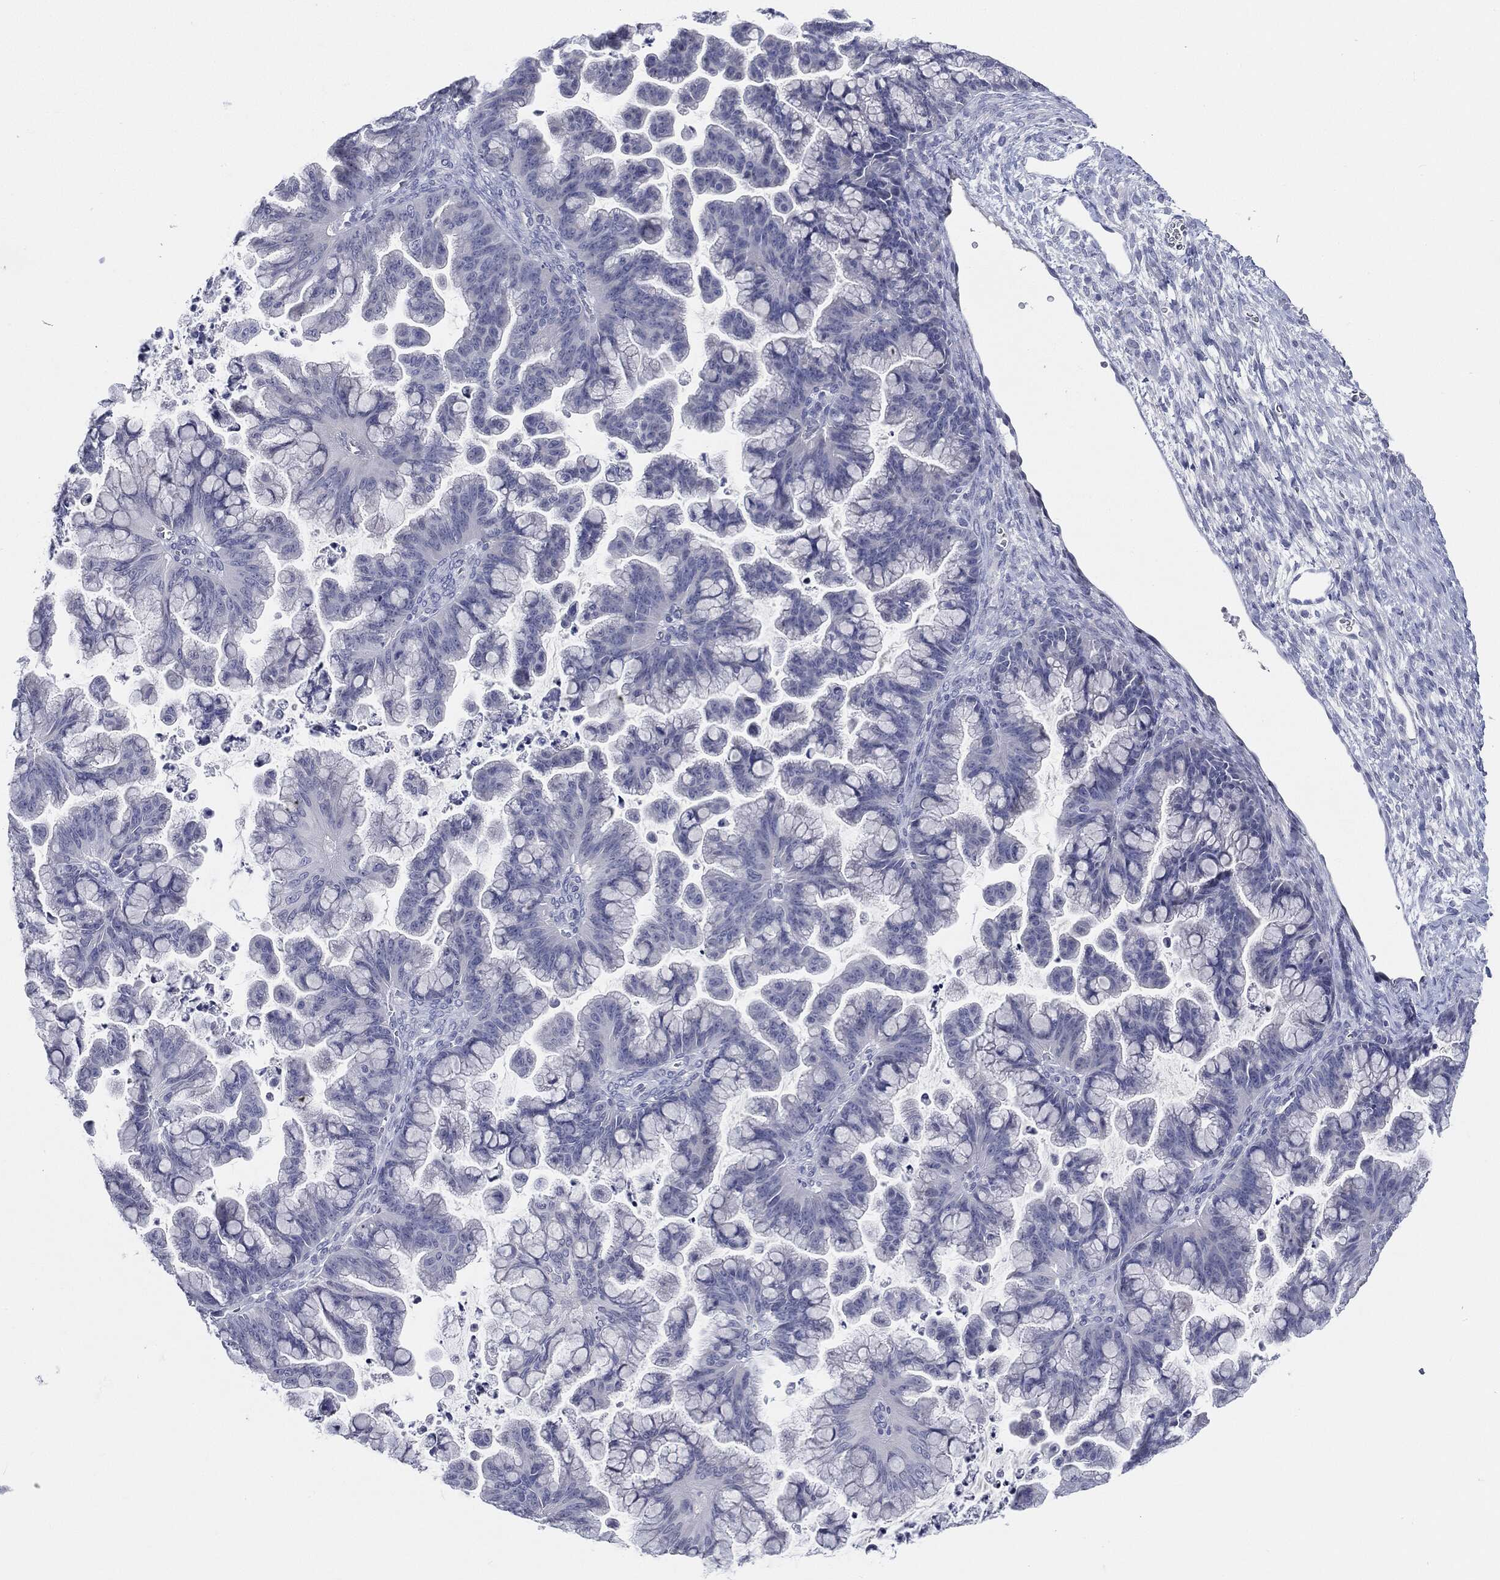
{"staining": {"intensity": "negative", "quantity": "none", "location": "none"}, "tissue": "ovarian cancer", "cell_type": "Tumor cells", "image_type": "cancer", "snomed": [{"axis": "morphology", "description": "Cystadenocarcinoma, mucinous, NOS"}, {"axis": "topography", "description": "Ovary"}], "caption": "DAB immunohistochemical staining of human ovarian mucinous cystadenocarcinoma exhibits no significant staining in tumor cells. (Stains: DAB immunohistochemistry (IHC) with hematoxylin counter stain, Microscopy: brightfield microscopy at high magnification).", "gene": "CGB1", "patient": {"sex": "female", "age": 67}}